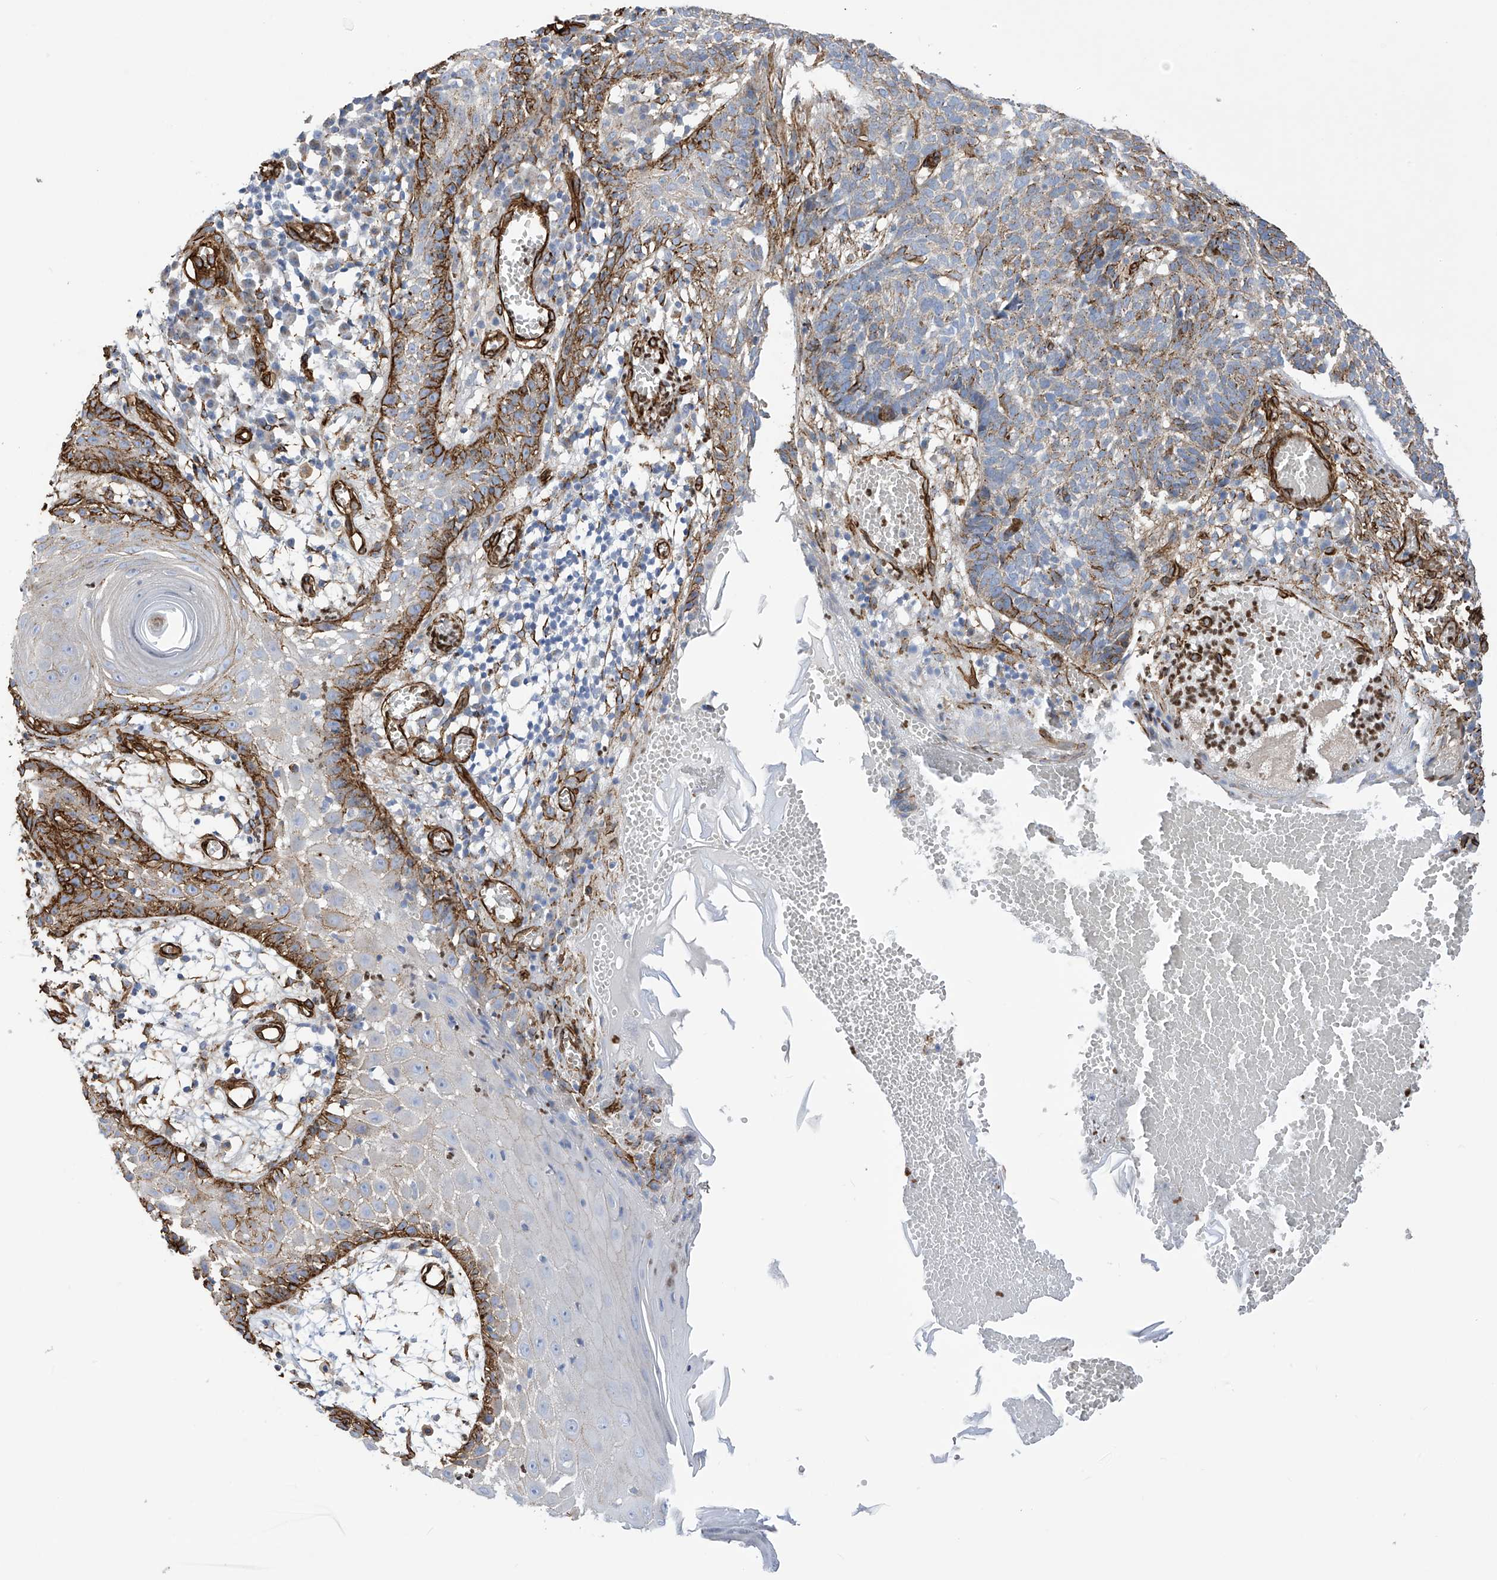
{"staining": {"intensity": "moderate", "quantity": "<25%", "location": "cytoplasmic/membranous"}, "tissue": "skin cancer", "cell_type": "Tumor cells", "image_type": "cancer", "snomed": [{"axis": "morphology", "description": "Basal cell carcinoma"}, {"axis": "topography", "description": "Skin"}], "caption": "Basal cell carcinoma (skin) tissue shows moderate cytoplasmic/membranous expression in about <25% of tumor cells (DAB (3,3'-diaminobenzidine) = brown stain, brightfield microscopy at high magnification).", "gene": "UBTD1", "patient": {"sex": "male", "age": 85}}